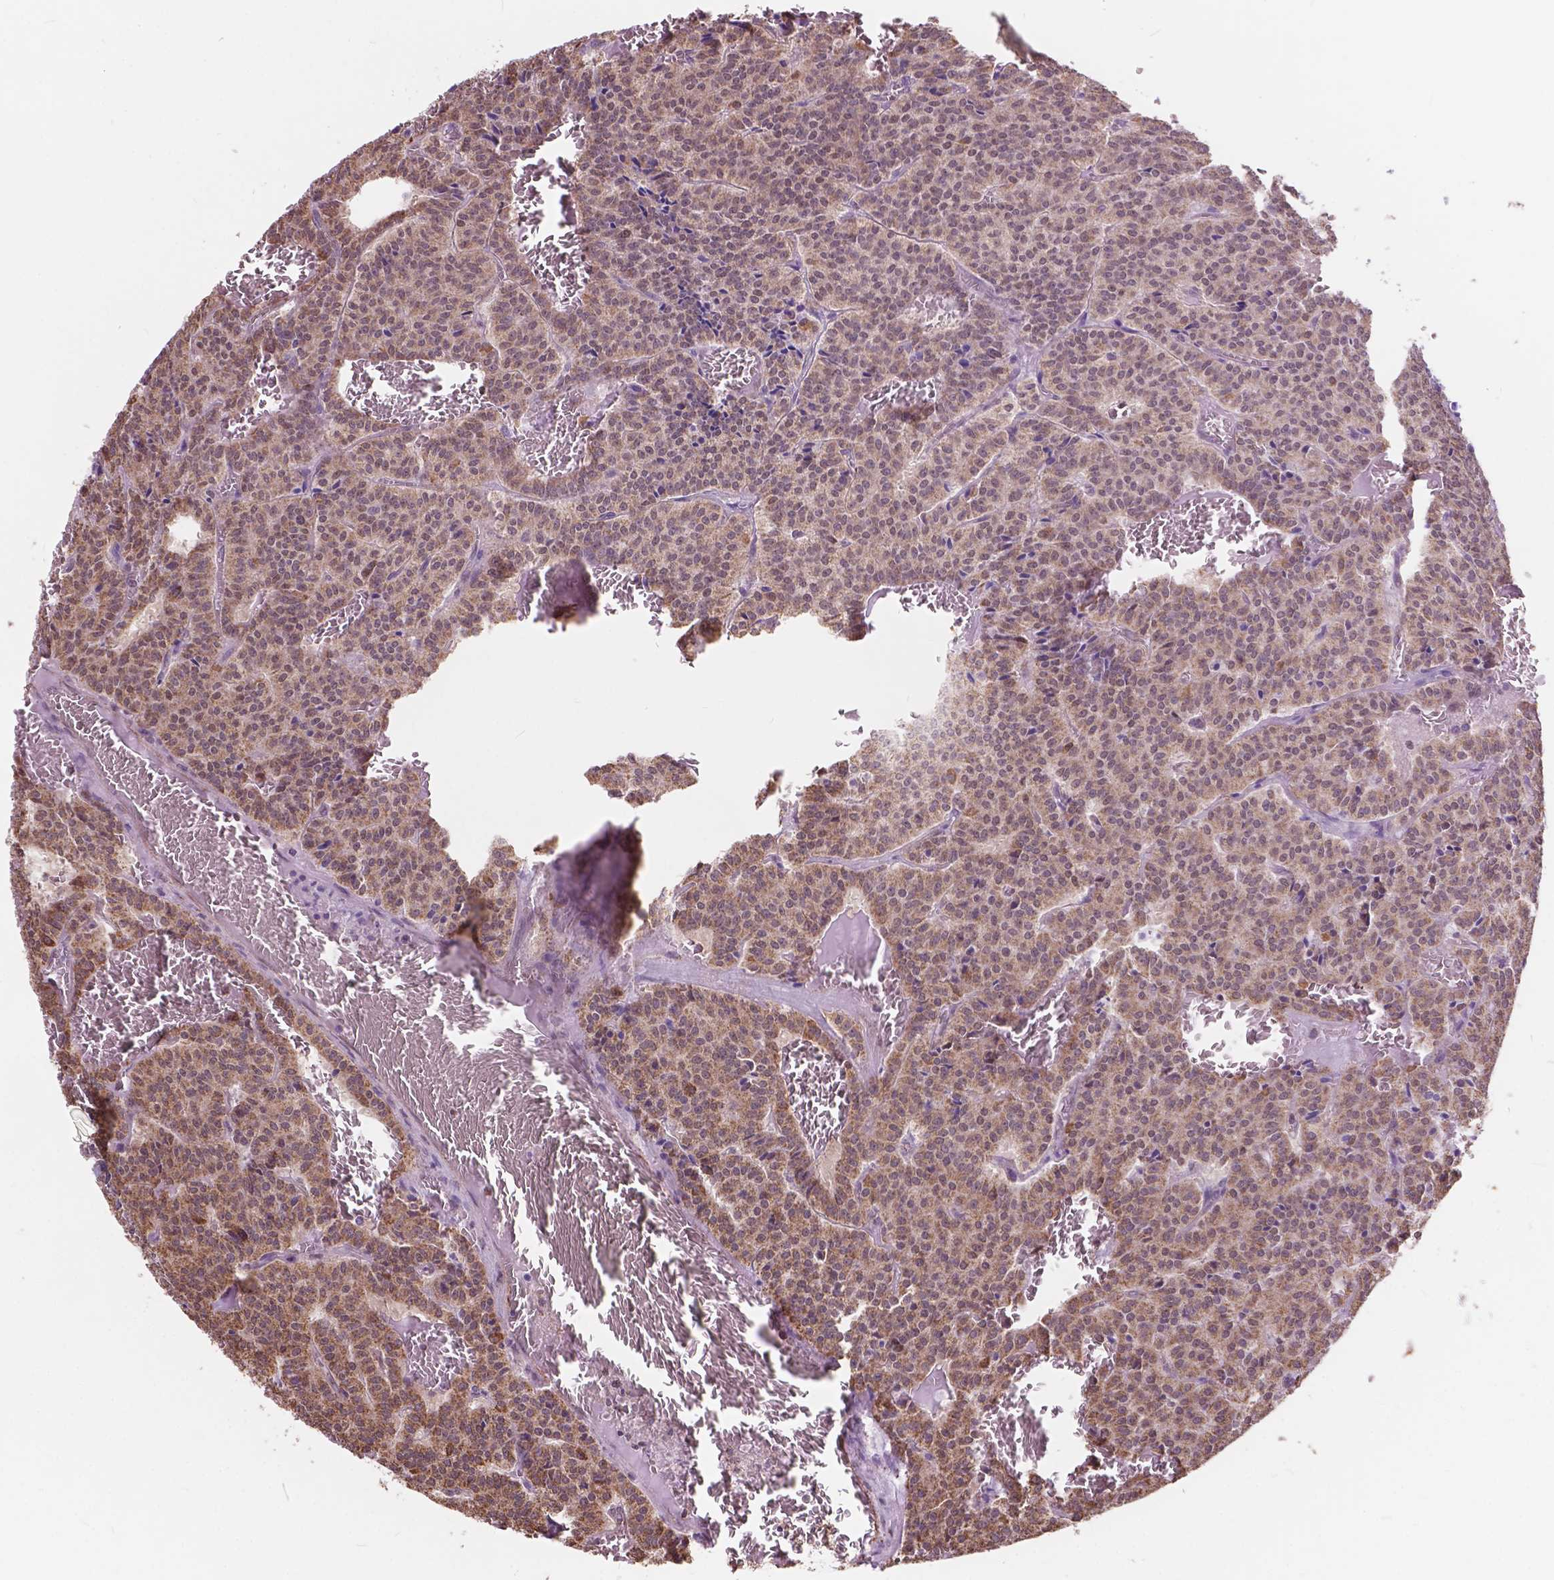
{"staining": {"intensity": "moderate", "quantity": ">75%", "location": "cytoplasmic/membranous"}, "tissue": "carcinoid", "cell_type": "Tumor cells", "image_type": "cancer", "snomed": [{"axis": "morphology", "description": "Carcinoid, malignant, NOS"}, {"axis": "topography", "description": "Lung"}], "caption": "Protein expression analysis of carcinoid reveals moderate cytoplasmic/membranous positivity in approximately >75% of tumor cells.", "gene": "SCOC", "patient": {"sex": "male", "age": 70}}